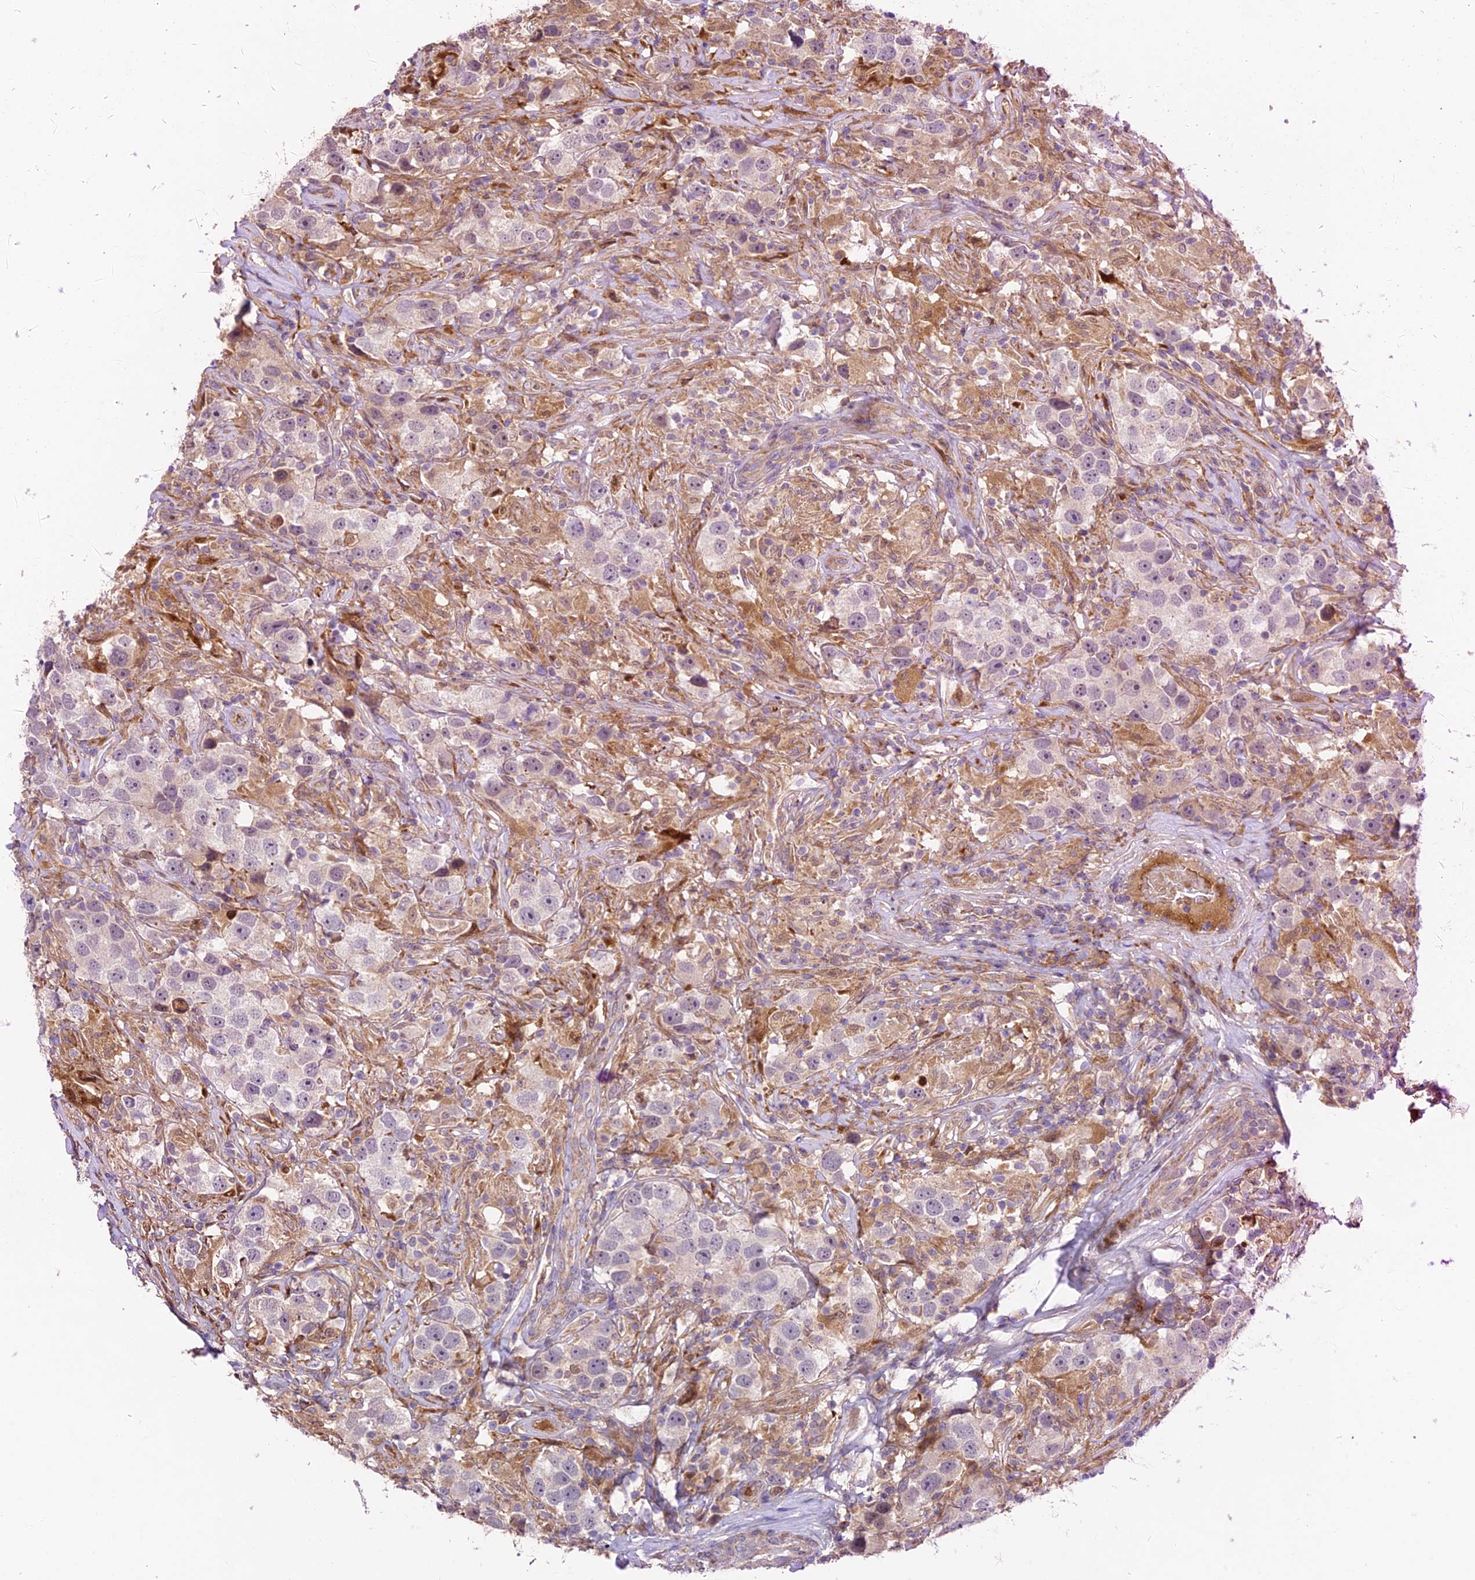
{"staining": {"intensity": "negative", "quantity": "none", "location": "none"}, "tissue": "testis cancer", "cell_type": "Tumor cells", "image_type": "cancer", "snomed": [{"axis": "morphology", "description": "Seminoma, NOS"}, {"axis": "topography", "description": "Testis"}], "caption": "High power microscopy micrograph of an IHC image of testis cancer, revealing no significant positivity in tumor cells.", "gene": "FUOM", "patient": {"sex": "male", "age": 49}}